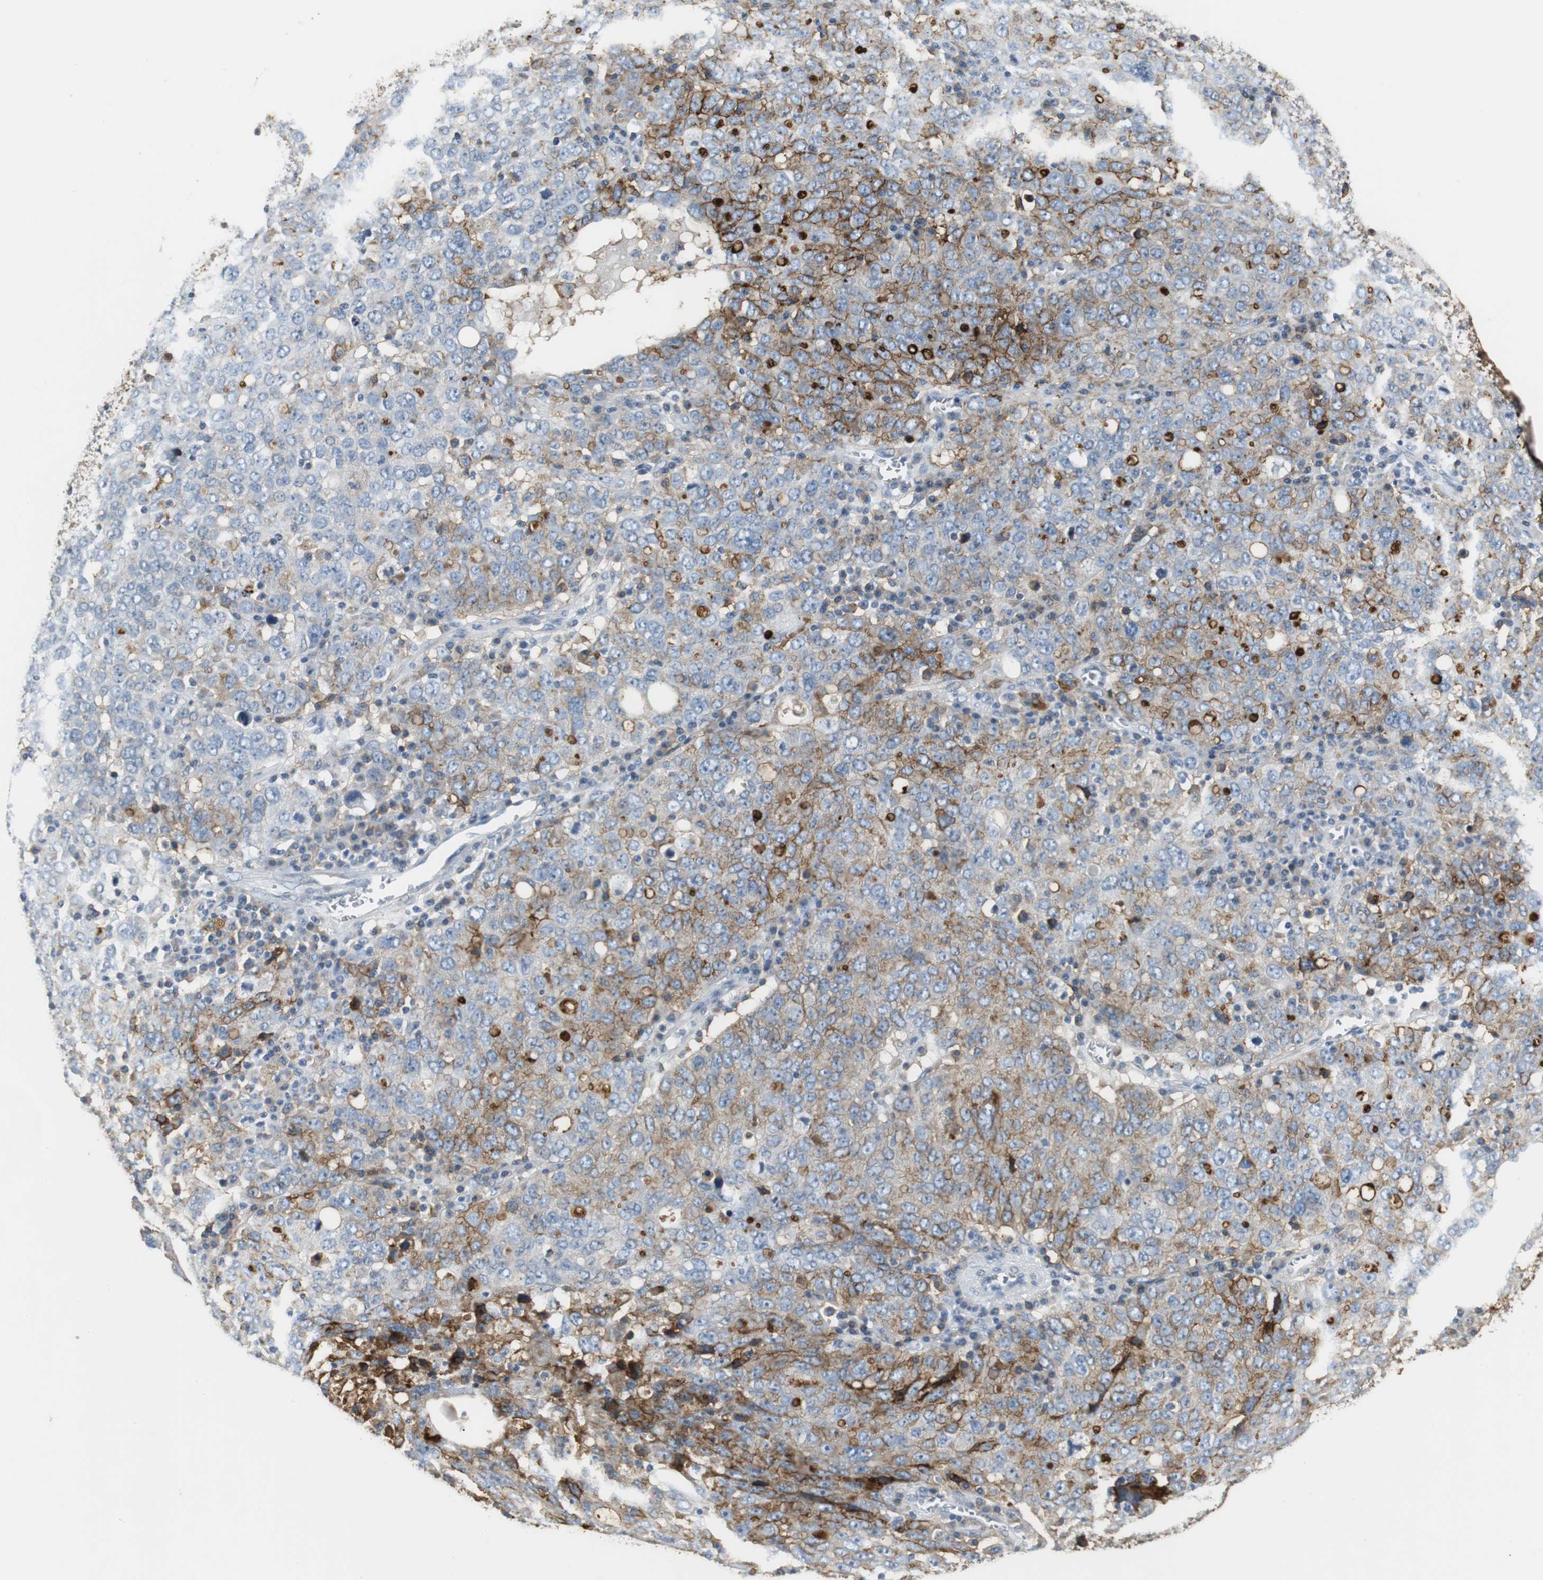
{"staining": {"intensity": "moderate", "quantity": "25%-75%", "location": "cytoplasmic/membranous"}, "tissue": "ovarian cancer", "cell_type": "Tumor cells", "image_type": "cancer", "snomed": [{"axis": "morphology", "description": "Carcinoma, endometroid"}, {"axis": "topography", "description": "Ovary"}], "caption": "Tumor cells show medium levels of moderate cytoplasmic/membranous expression in about 25%-75% of cells in ovarian cancer (endometroid carcinoma).", "gene": "SLC2A5", "patient": {"sex": "female", "age": 62}}